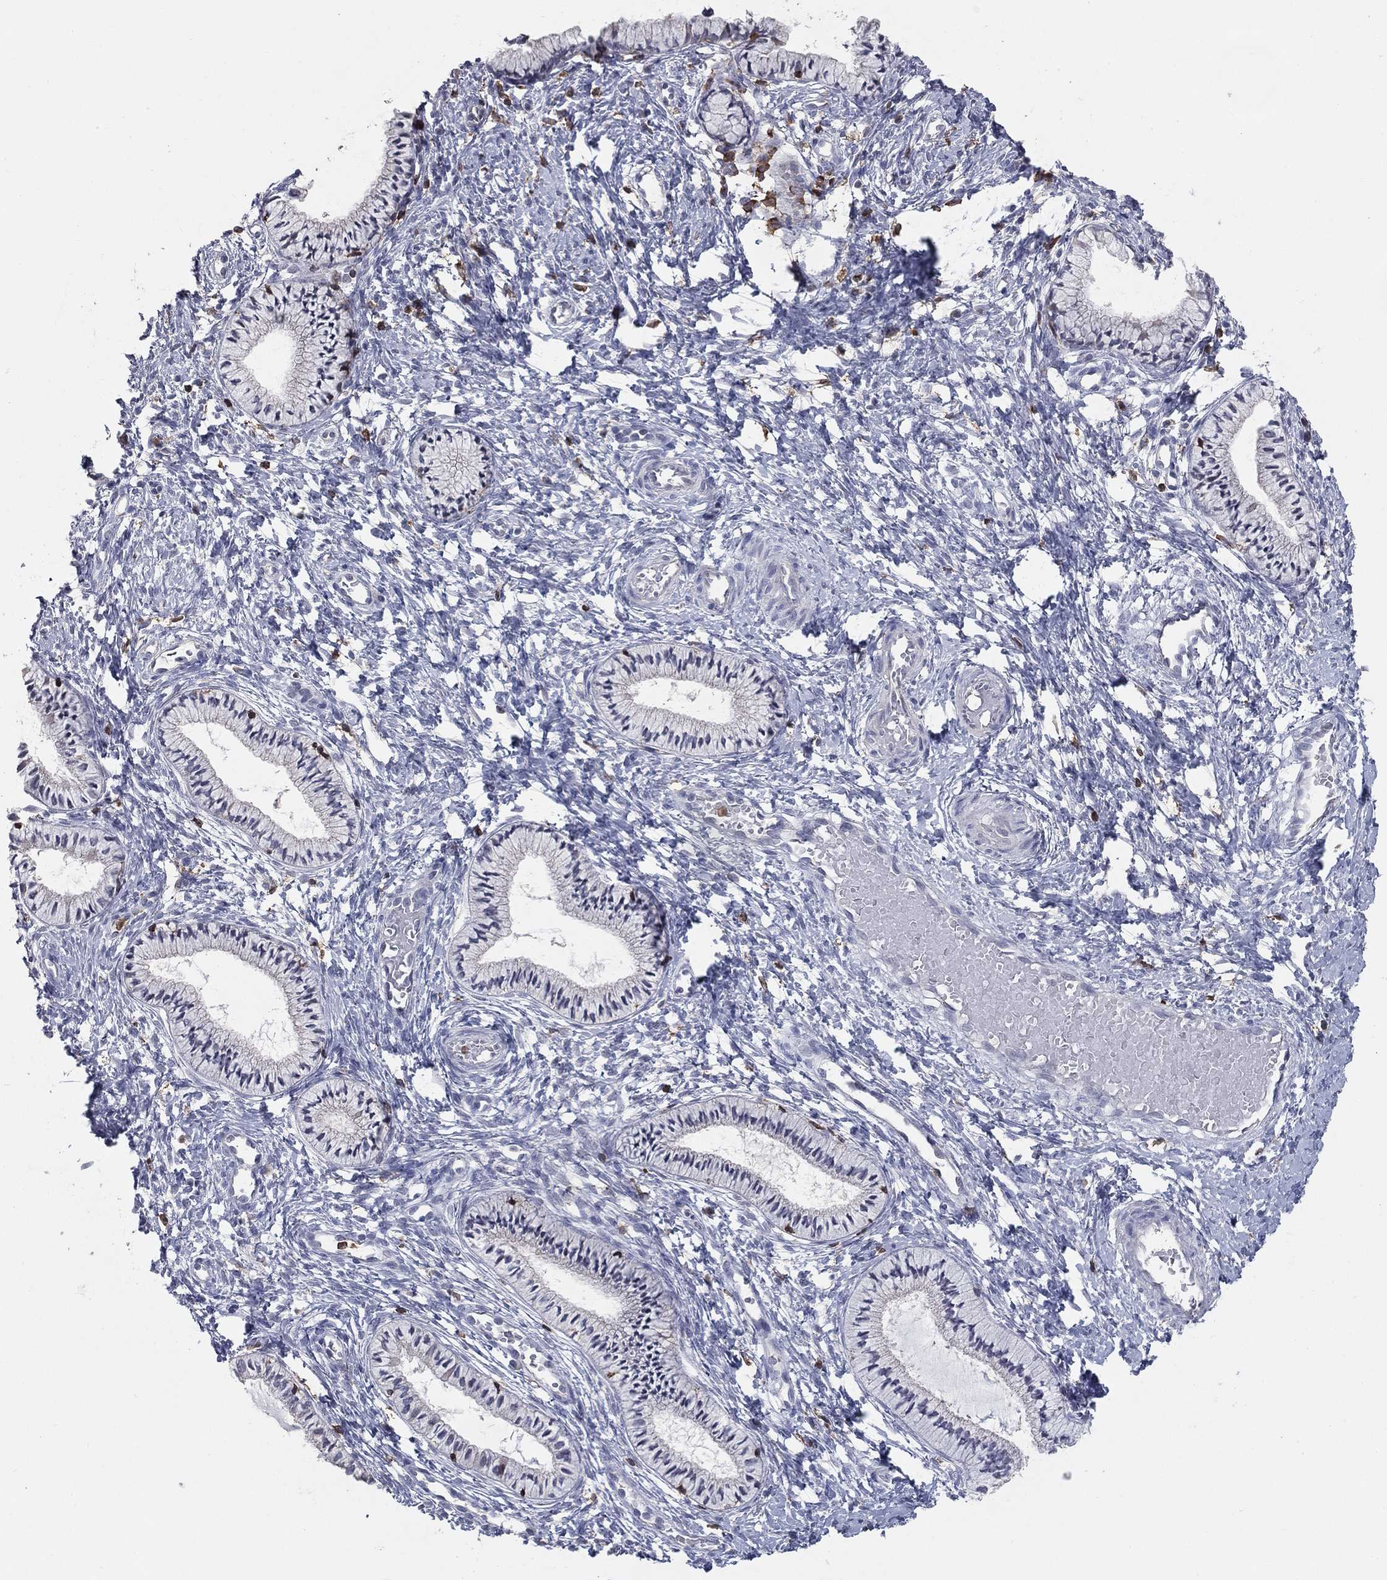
{"staining": {"intensity": "negative", "quantity": "none", "location": "none"}, "tissue": "cervix", "cell_type": "Glandular cells", "image_type": "normal", "snomed": [{"axis": "morphology", "description": "Normal tissue, NOS"}, {"axis": "topography", "description": "Cervix"}], "caption": "This is an immunohistochemistry photomicrograph of benign cervix. There is no positivity in glandular cells.", "gene": "PSTPIP1", "patient": {"sex": "female", "age": 39}}